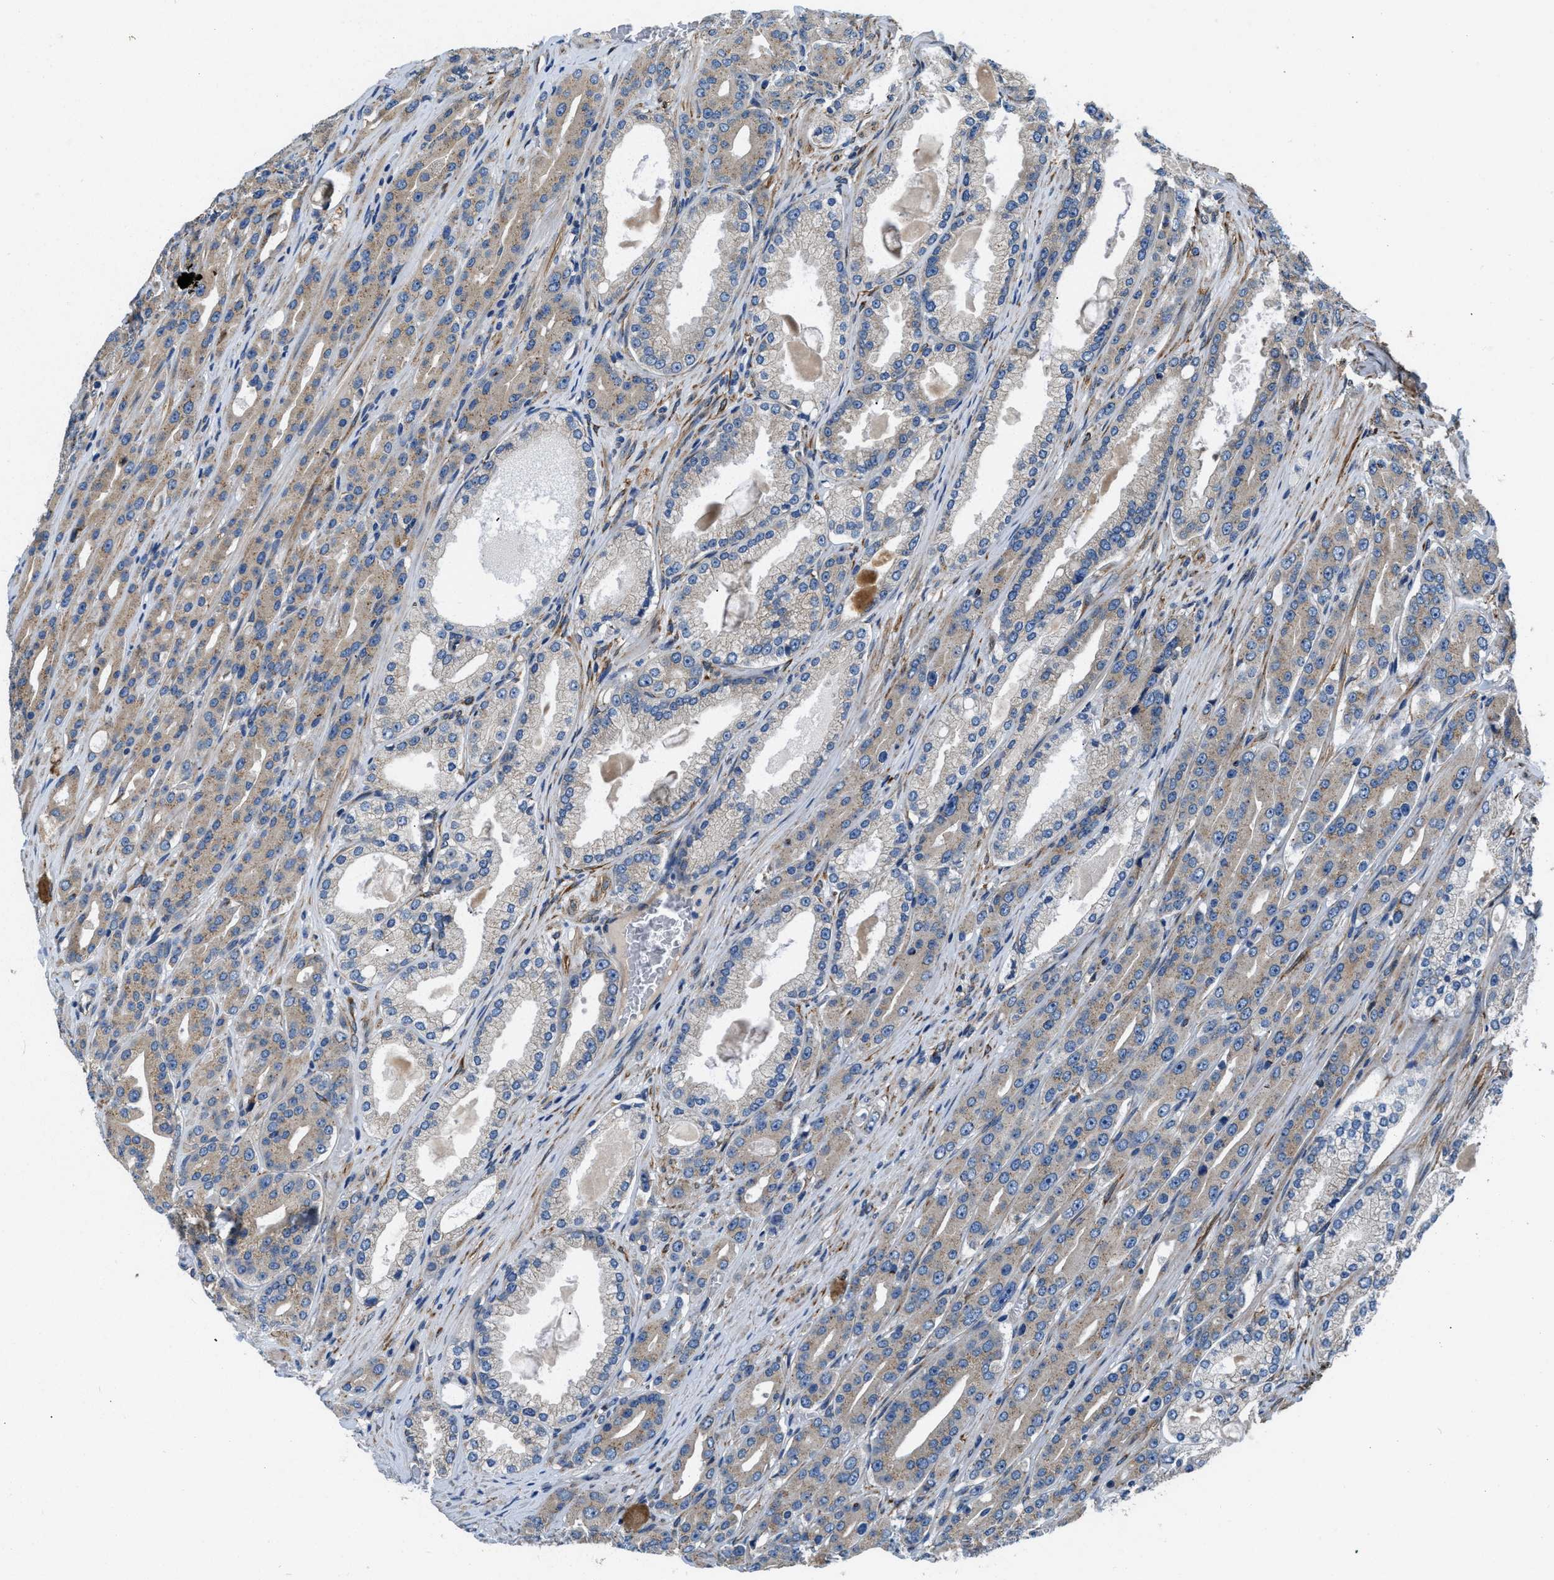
{"staining": {"intensity": "weak", "quantity": ">75%", "location": "cytoplasmic/membranous"}, "tissue": "prostate cancer", "cell_type": "Tumor cells", "image_type": "cancer", "snomed": [{"axis": "morphology", "description": "Adenocarcinoma, High grade"}, {"axis": "topography", "description": "Prostate"}], "caption": "Immunohistochemical staining of human adenocarcinoma (high-grade) (prostate) reveals low levels of weak cytoplasmic/membranous protein staining in approximately >75% of tumor cells.", "gene": "ARL6IP5", "patient": {"sex": "male", "age": 71}}